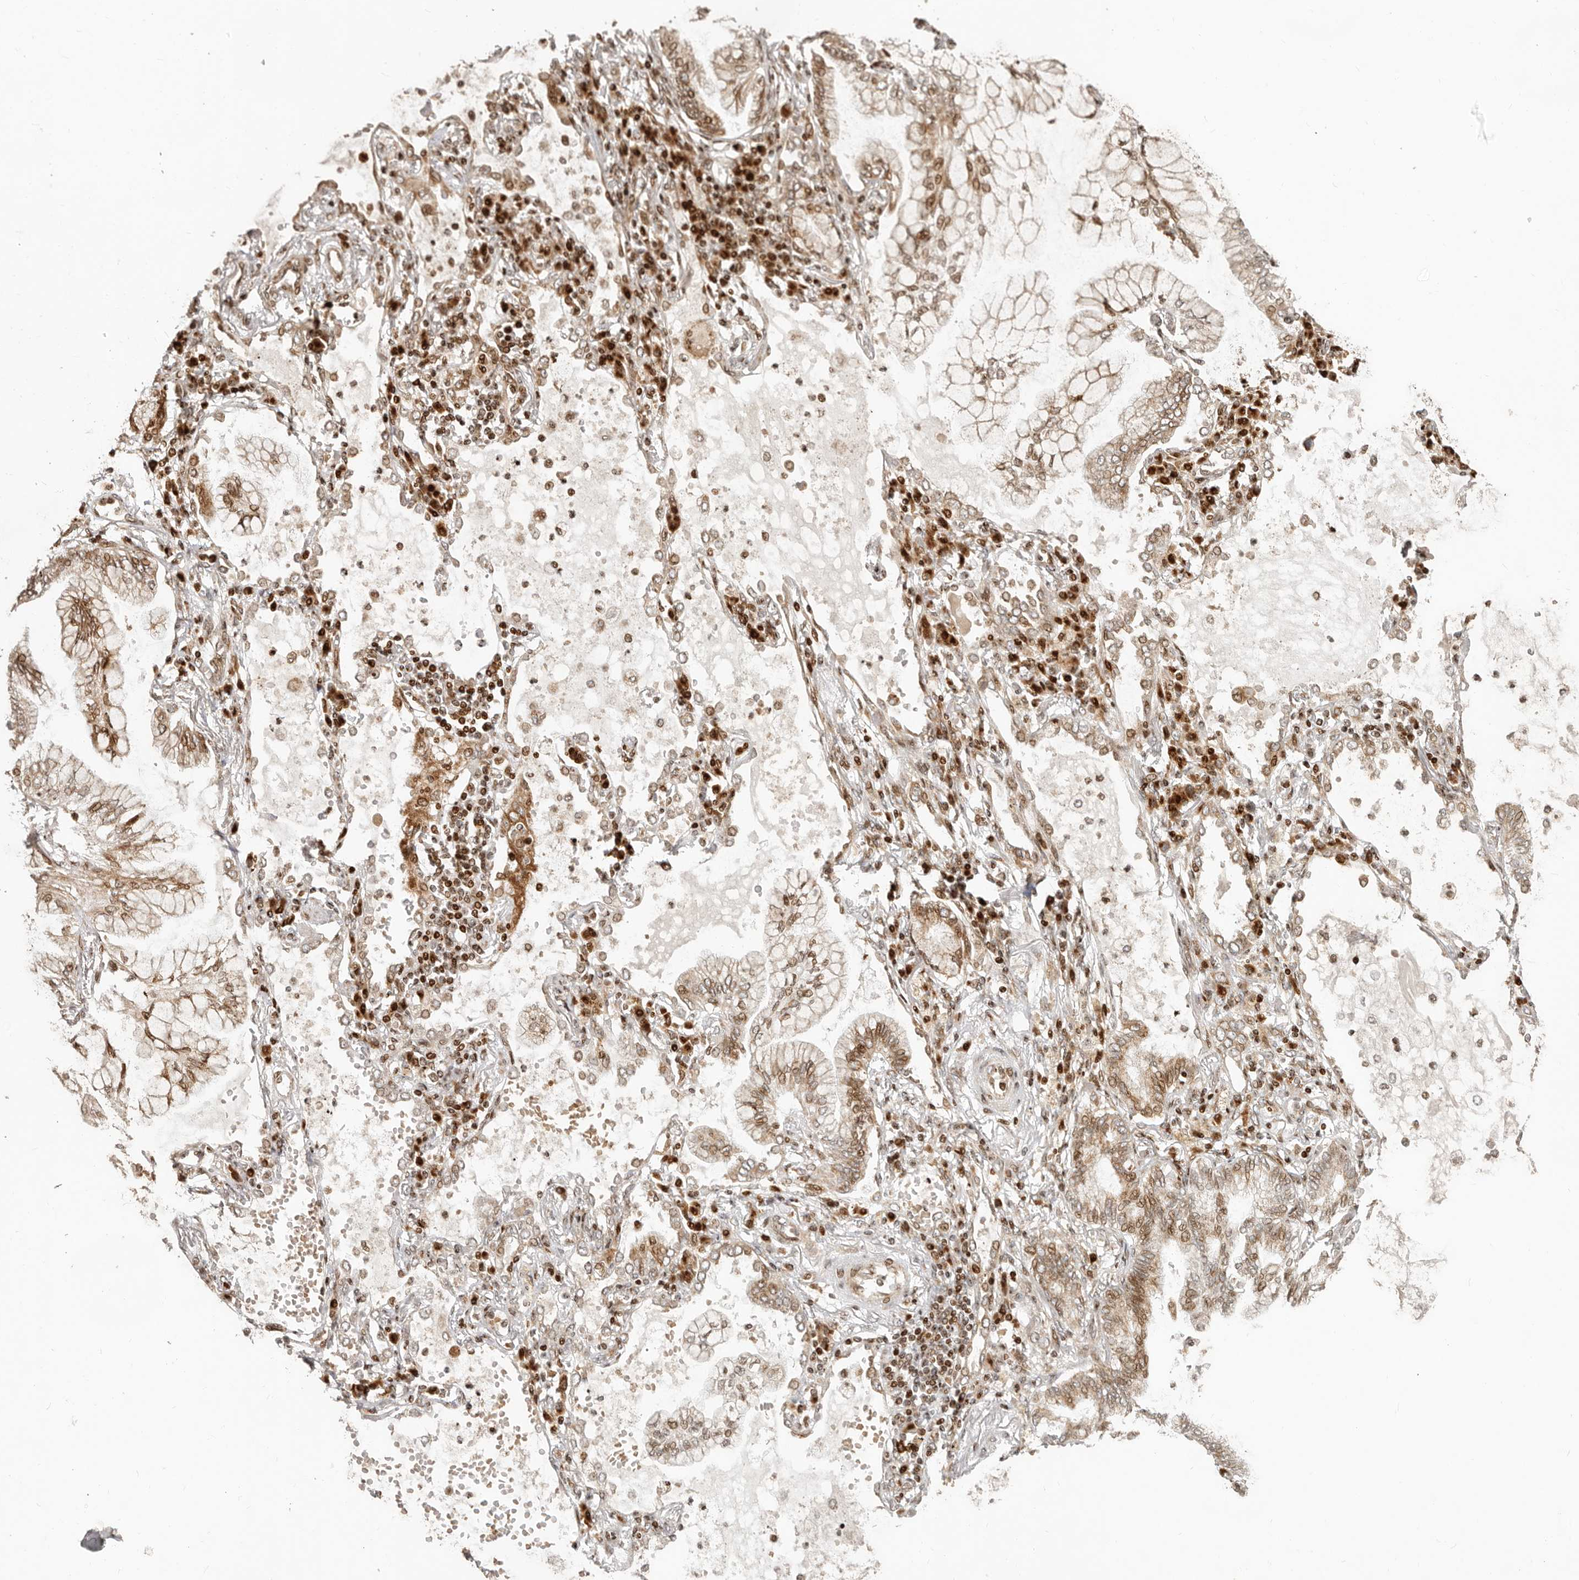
{"staining": {"intensity": "moderate", "quantity": ">75%", "location": "cytoplasmic/membranous,nuclear"}, "tissue": "lung cancer", "cell_type": "Tumor cells", "image_type": "cancer", "snomed": [{"axis": "morphology", "description": "Adenocarcinoma, NOS"}, {"axis": "topography", "description": "Lung"}], "caption": "DAB immunohistochemical staining of lung cancer demonstrates moderate cytoplasmic/membranous and nuclear protein expression in about >75% of tumor cells. (brown staining indicates protein expression, while blue staining denotes nuclei).", "gene": "TRIM4", "patient": {"sex": "female", "age": 70}}